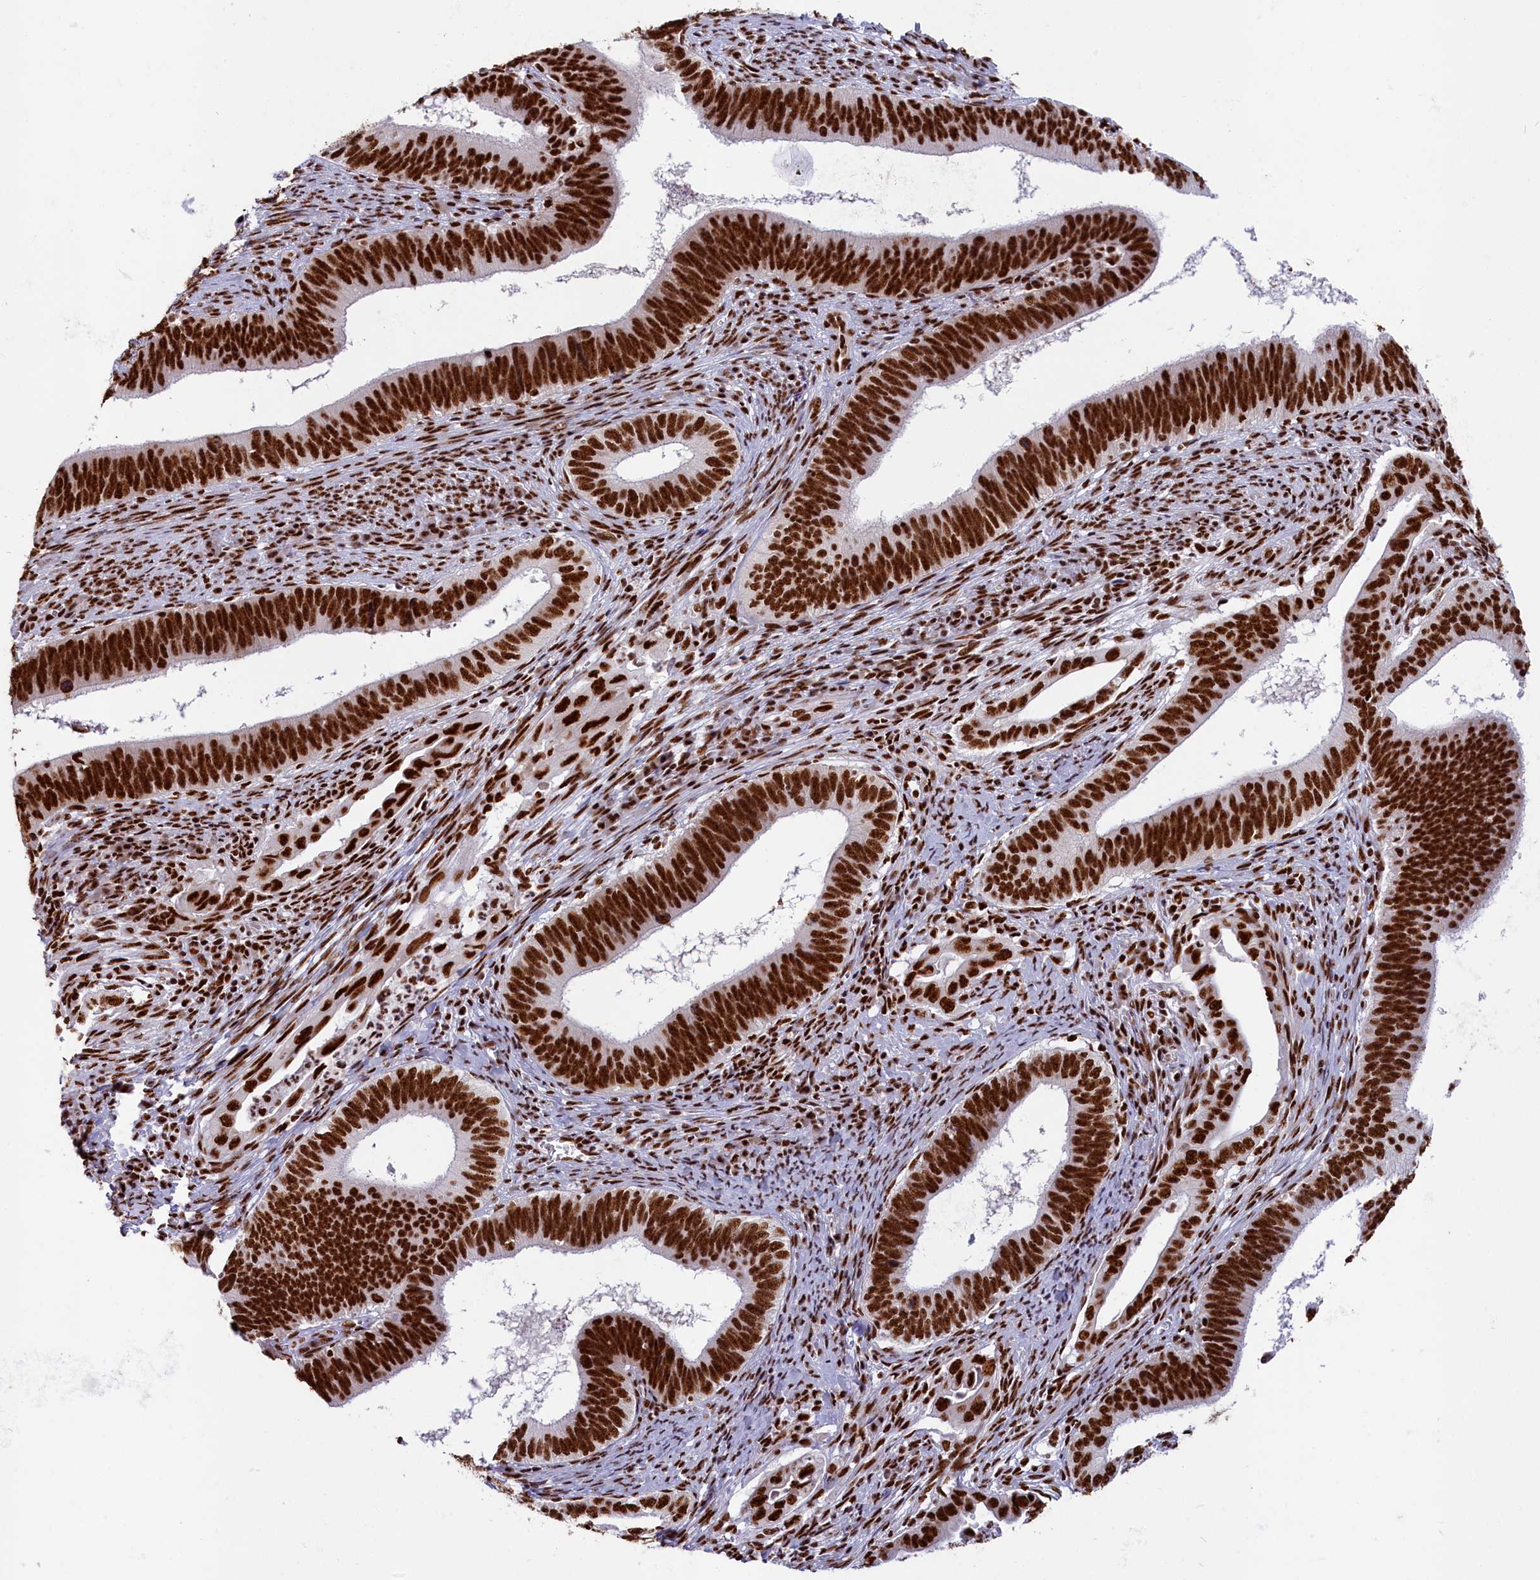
{"staining": {"intensity": "strong", "quantity": ">75%", "location": "nuclear"}, "tissue": "cervical cancer", "cell_type": "Tumor cells", "image_type": "cancer", "snomed": [{"axis": "morphology", "description": "Adenocarcinoma, NOS"}, {"axis": "topography", "description": "Cervix"}], "caption": "The image displays a brown stain indicating the presence of a protein in the nuclear of tumor cells in cervical cancer (adenocarcinoma).", "gene": "SNRNP70", "patient": {"sex": "female", "age": 42}}